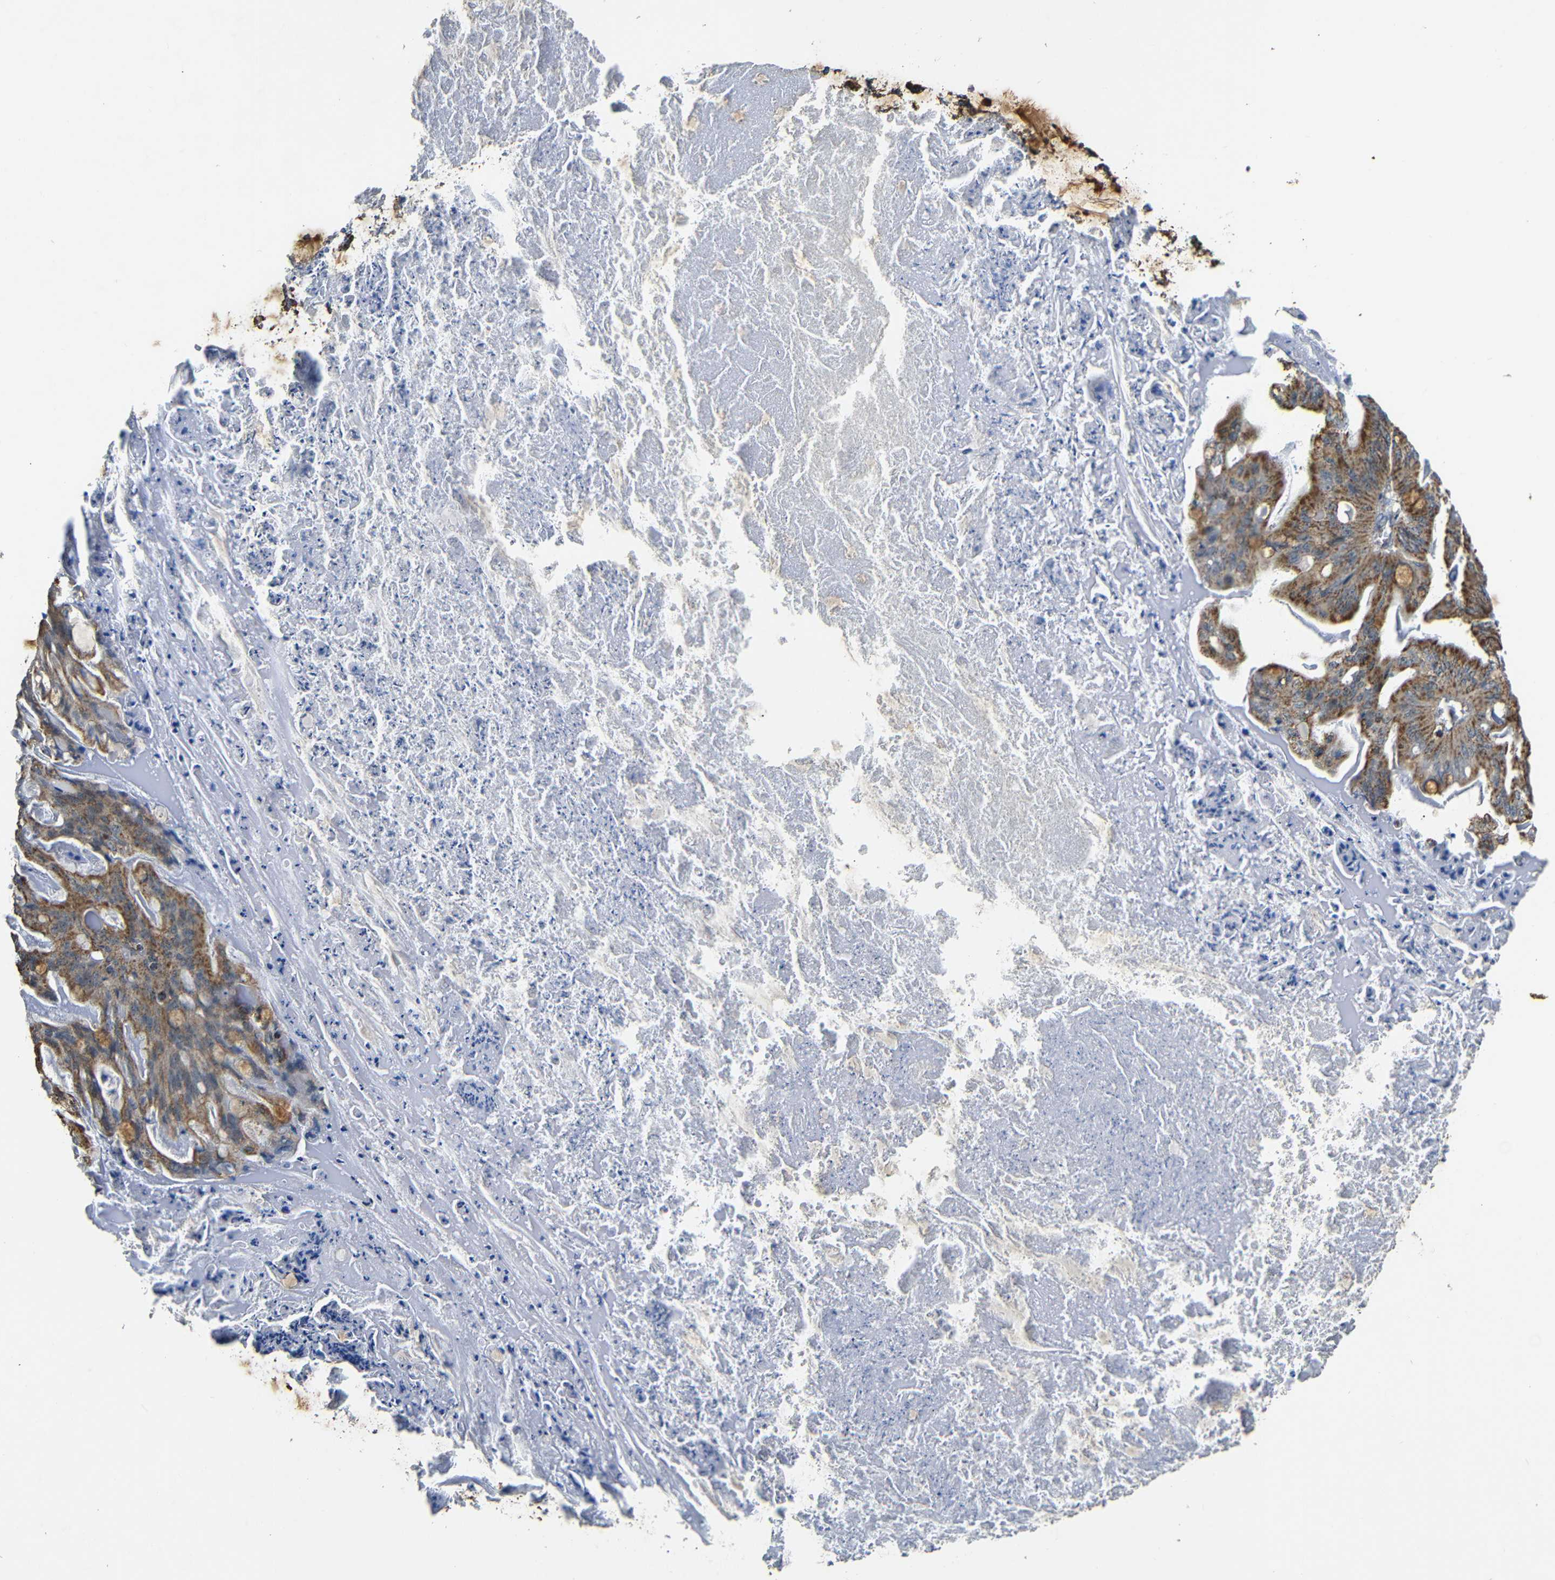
{"staining": {"intensity": "strong", "quantity": ">75%", "location": "cytoplasmic/membranous"}, "tissue": "ovarian cancer", "cell_type": "Tumor cells", "image_type": "cancer", "snomed": [{"axis": "morphology", "description": "Cystadenocarcinoma, mucinous, NOS"}, {"axis": "topography", "description": "Ovary"}], "caption": "This micrograph exhibits ovarian cancer stained with IHC to label a protein in brown. The cytoplasmic/membranous of tumor cells show strong positivity for the protein. Nuclei are counter-stained blue.", "gene": "NR3C2", "patient": {"sex": "female", "age": 36}}